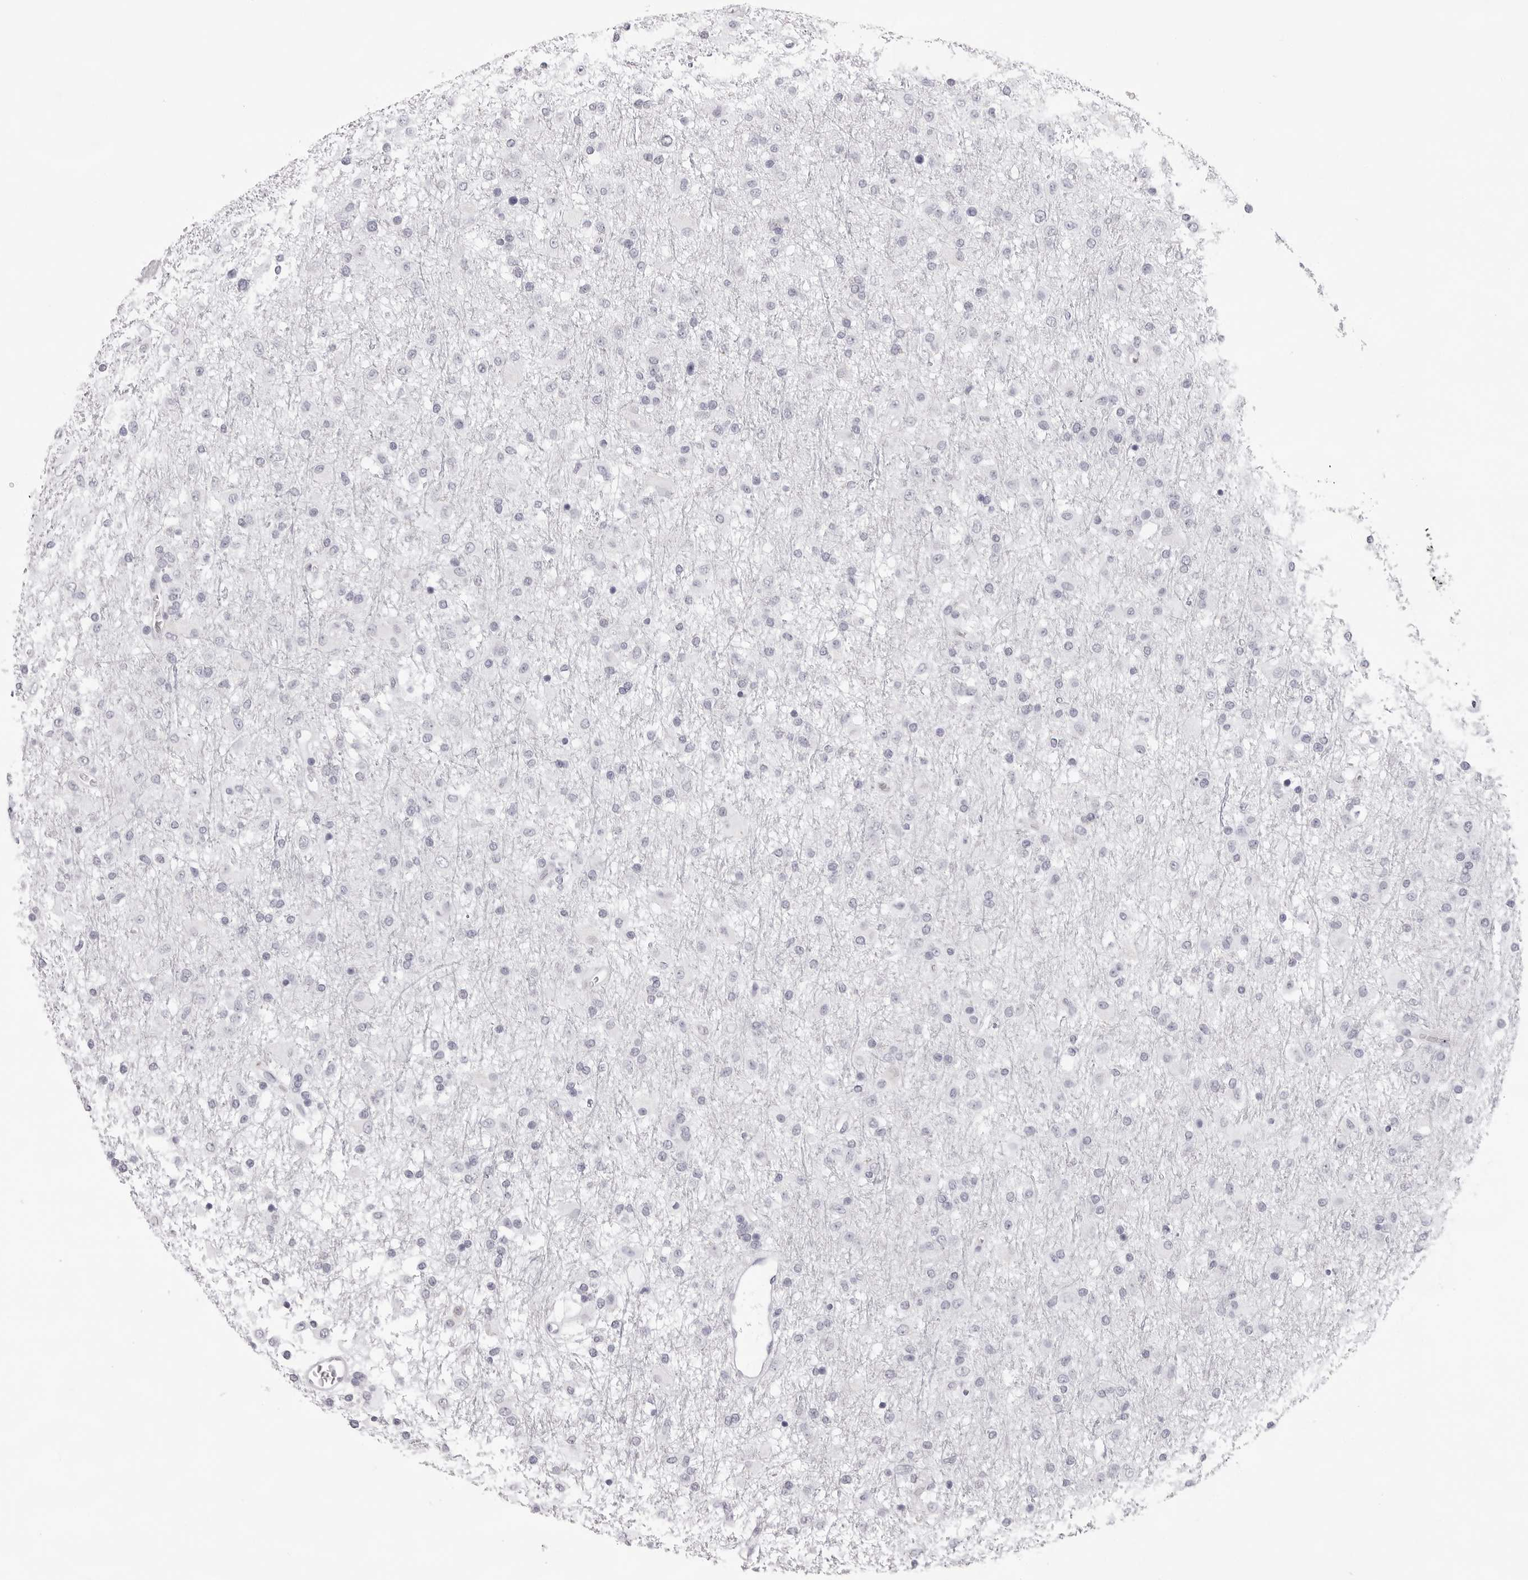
{"staining": {"intensity": "negative", "quantity": "none", "location": "none"}, "tissue": "glioma", "cell_type": "Tumor cells", "image_type": "cancer", "snomed": [{"axis": "morphology", "description": "Glioma, malignant, Low grade"}, {"axis": "topography", "description": "Brain"}], "caption": "This is a micrograph of immunohistochemistry (IHC) staining of glioma, which shows no staining in tumor cells.", "gene": "SMIM2", "patient": {"sex": "male", "age": 65}}